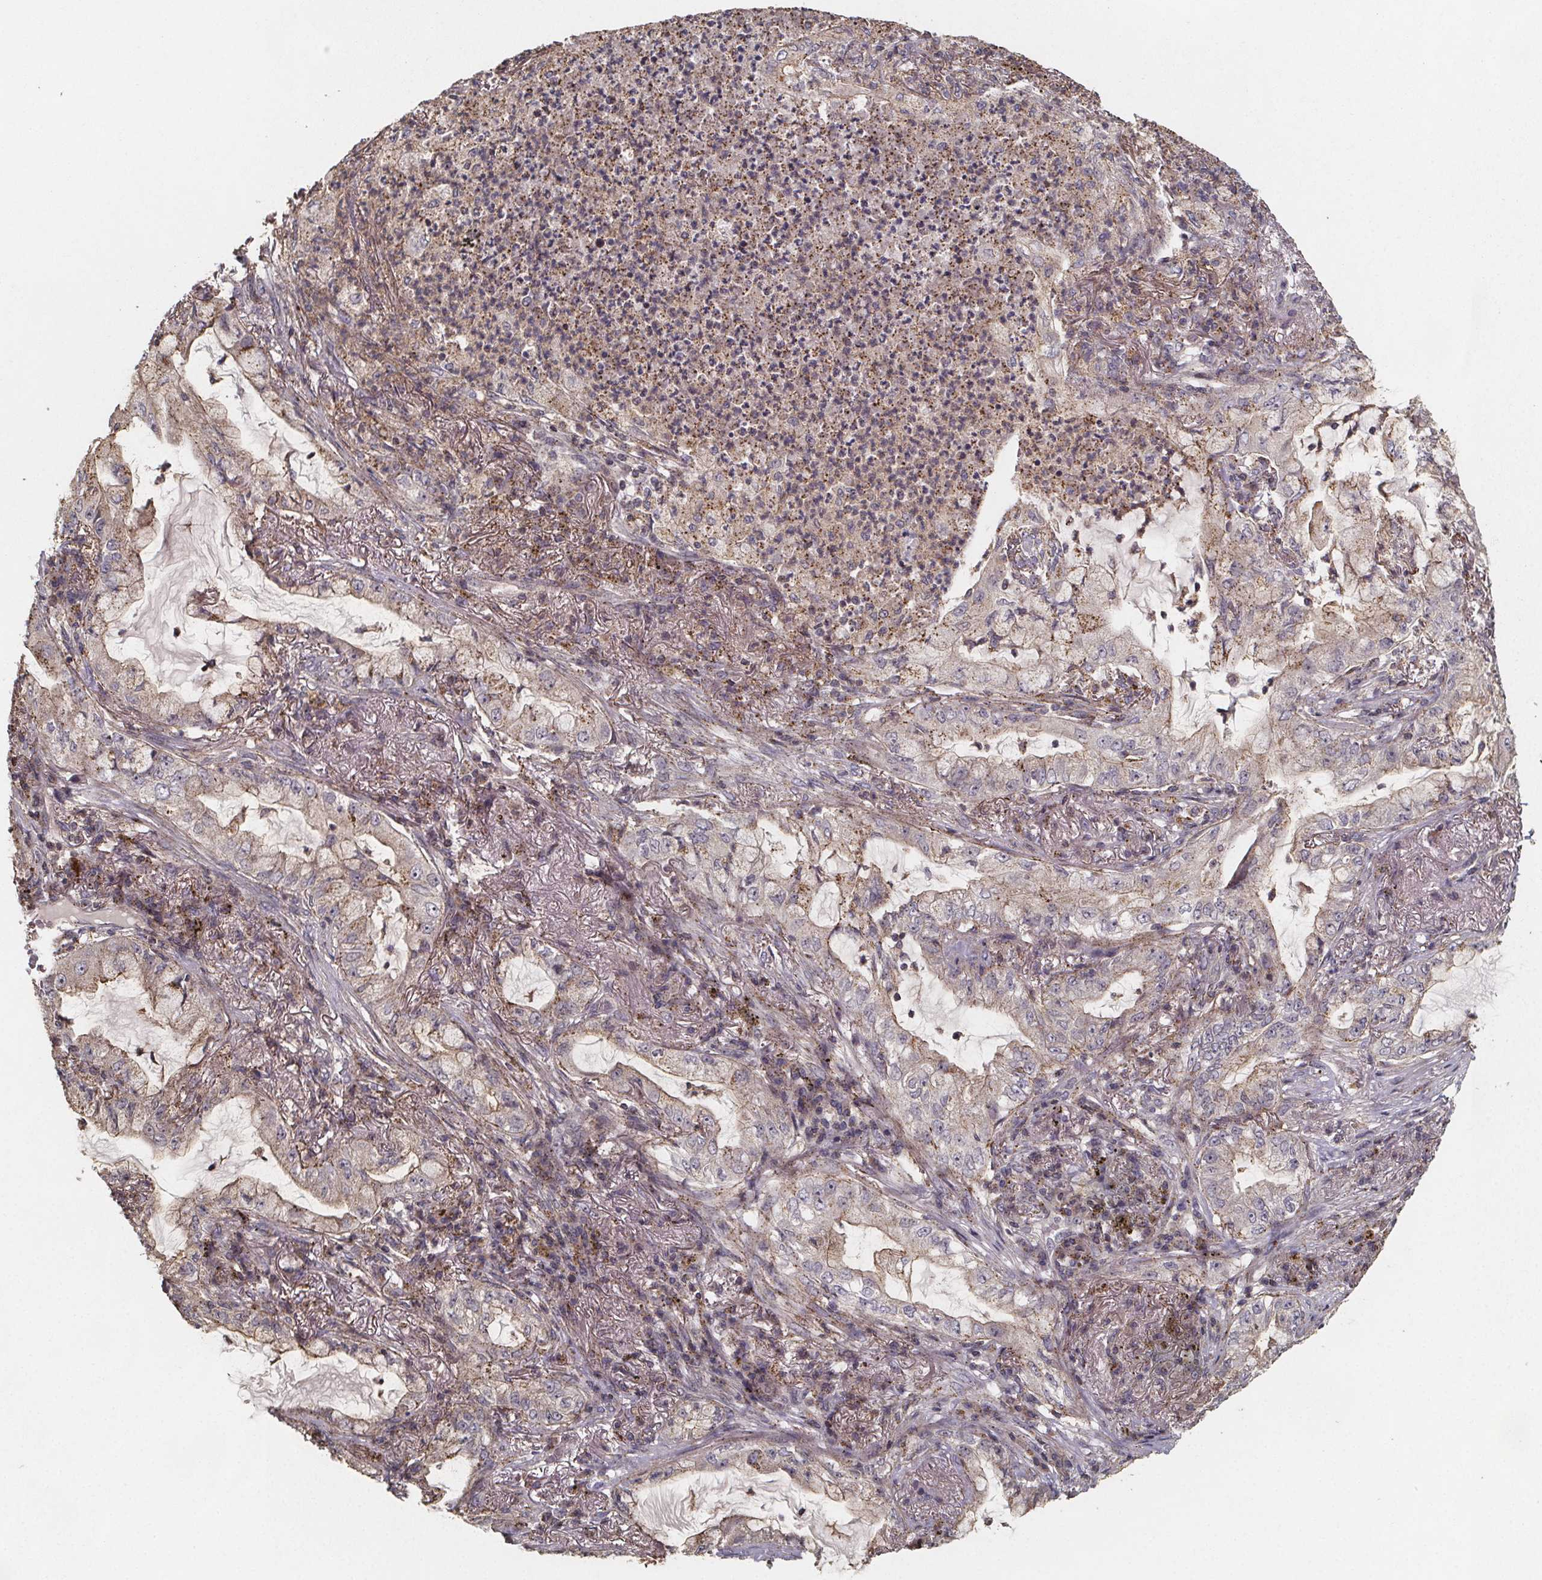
{"staining": {"intensity": "moderate", "quantity": "25%-75%", "location": "cytoplasmic/membranous"}, "tissue": "lung cancer", "cell_type": "Tumor cells", "image_type": "cancer", "snomed": [{"axis": "morphology", "description": "Adenocarcinoma, NOS"}, {"axis": "topography", "description": "Lung"}], "caption": "High-power microscopy captured an immunohistochemistry micrograph of lung cancer, revealing moderate cytoplasmic/membranous positivity in about 25%-75% of tumor cells. (brown staining indicates protein expression, while blue staining denotes nuclei).", "gene": "ZNF879", "patient": {"sex": "female", "age": 73}}